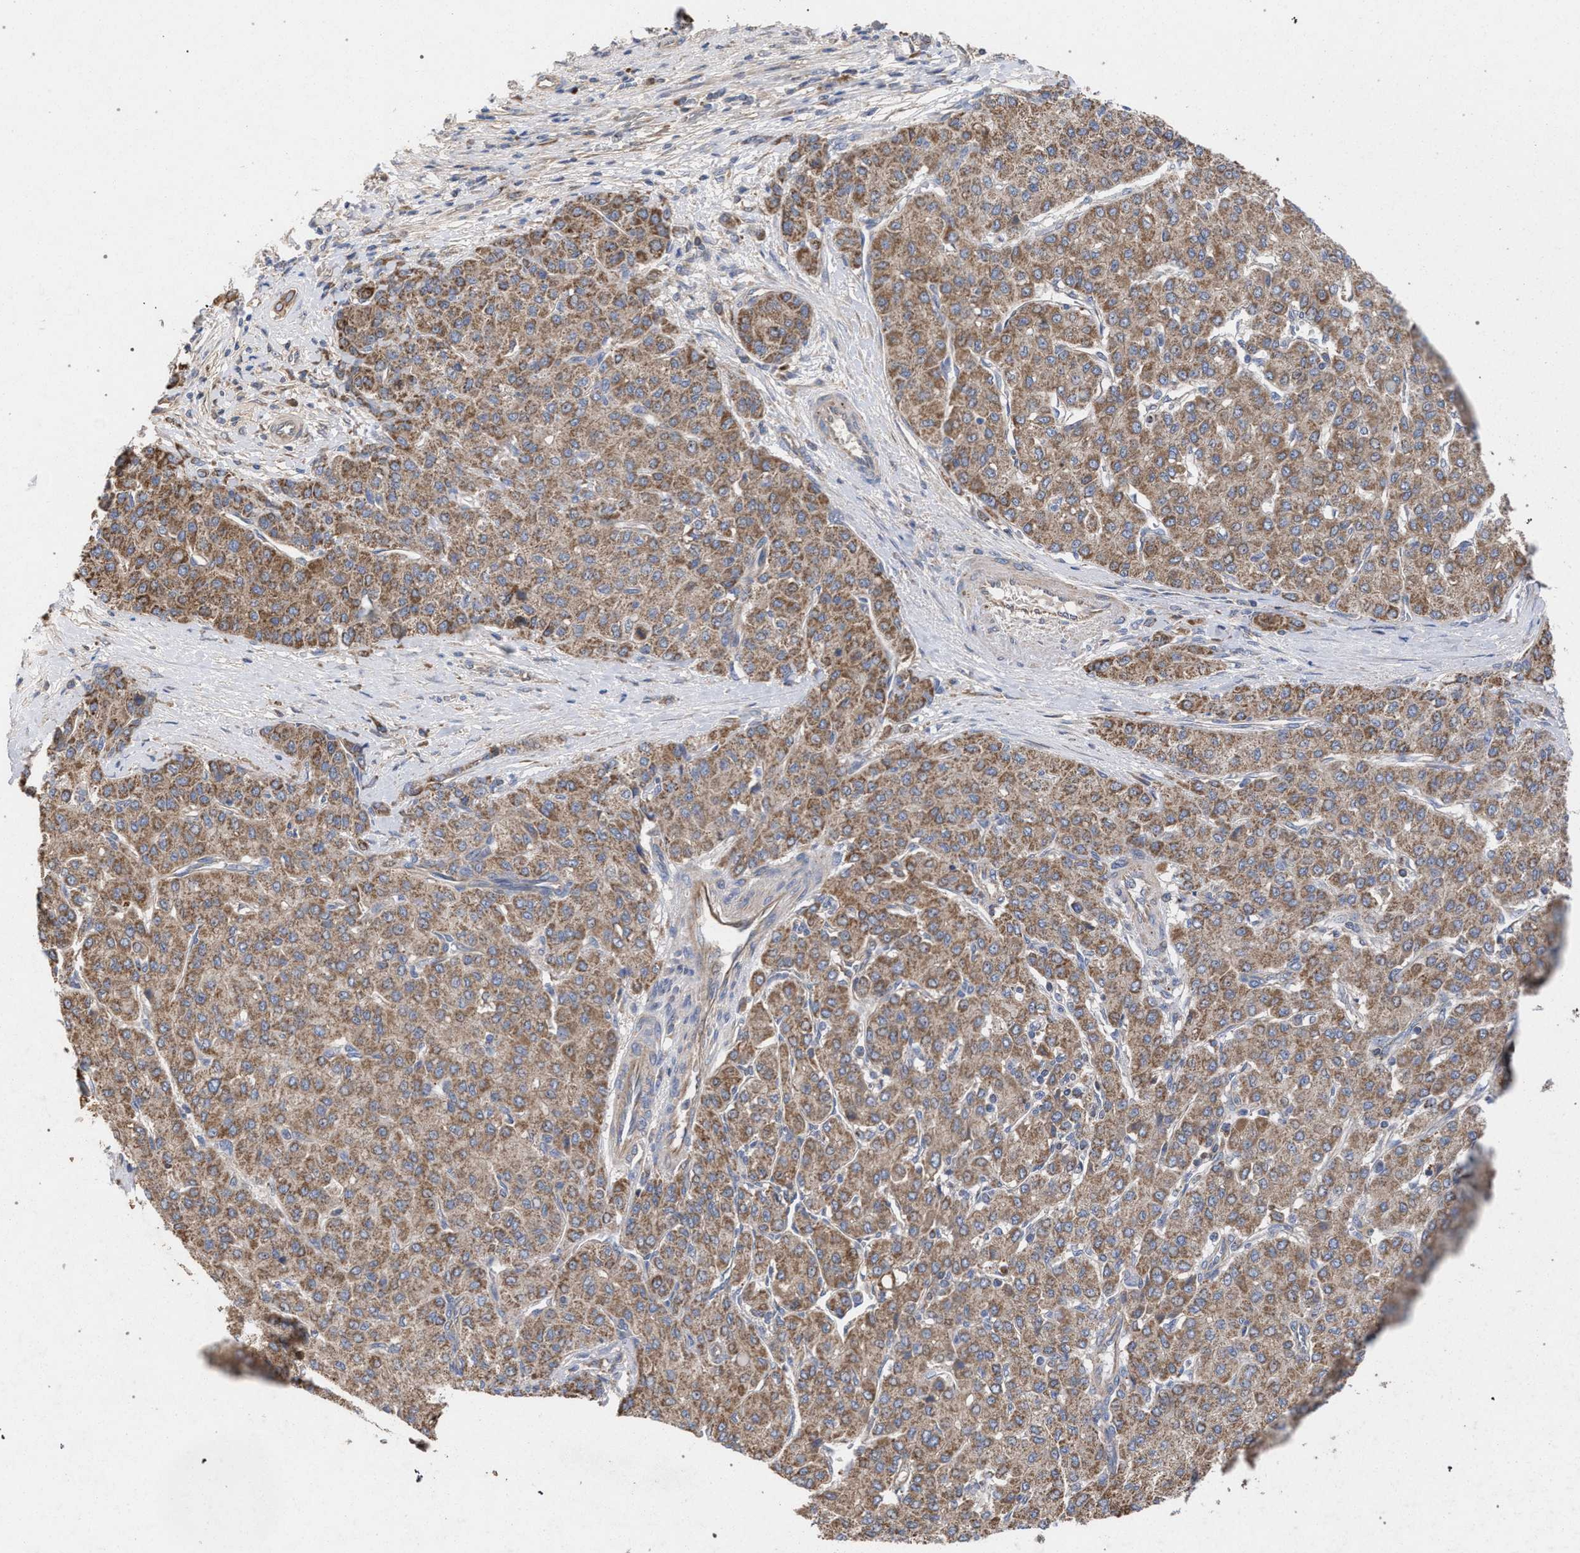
{"staining": {"intensity": "moderate", "quantity": ">75%", "location": "cytoplasmic/membranous"}, "tissue": "liver cancer", "cell_type": "Tumor cells", "image_type": "cancer", "snomed": [{"axis": "morphology", "description": "Carcinoma, Hepatocellular, NOS"}, {"axis": "topography", "description": "Liver"}], "caption": "A brown stain shows moderate cytoplasmic/membranous expression of a protein in human liver cancer (hepatocellular carcinoma) tumor cells. The staining is performed using DAB (3,3'-diaminobenzidine) brown chromogen to label protein expression. The nuclei are counter-stained blue using hematoxylin.", "gene": "BCL2L12", "patient": {"sex": "male", "age": 65}}